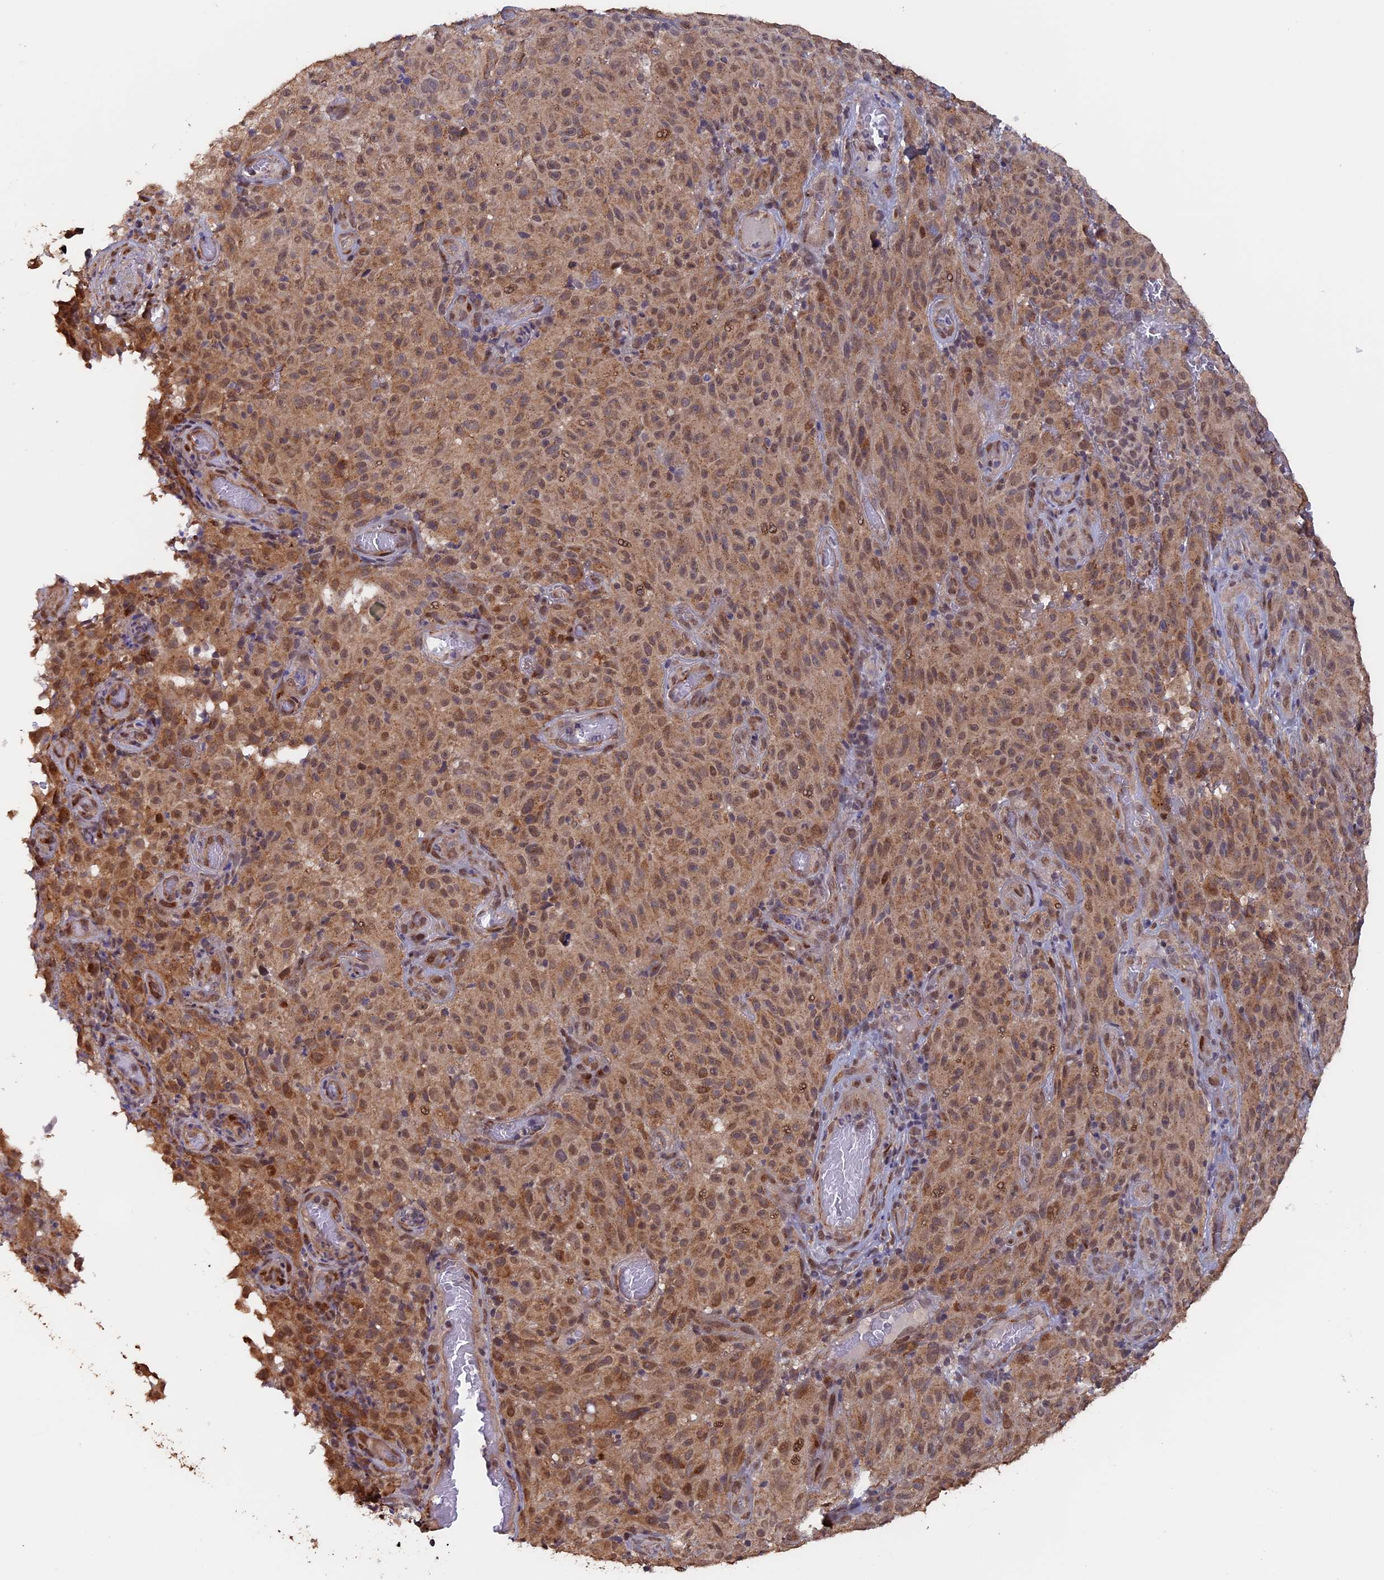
{"staining": {"intensity": "moderate", "quantity": ">75%", "location": "cytoplasmic/membranous,nuclear"}, "tissue": "melanoma", "cell_type": "Tumor cells", "image_type": "cancer", "snomed": [{"axis": "morphology", "description": "Malignant melanoma, NOS"}, {"axis": "topography", "description": "Skin"}], "caption": "A photomicrograph of human malignant melanoma stained for a protein shows moderate cytoplasmic/membranous and nuclear brown staining in tumor cells.", "gene": "PIGQ", "patient": {"sex": "female", "age": 82}}